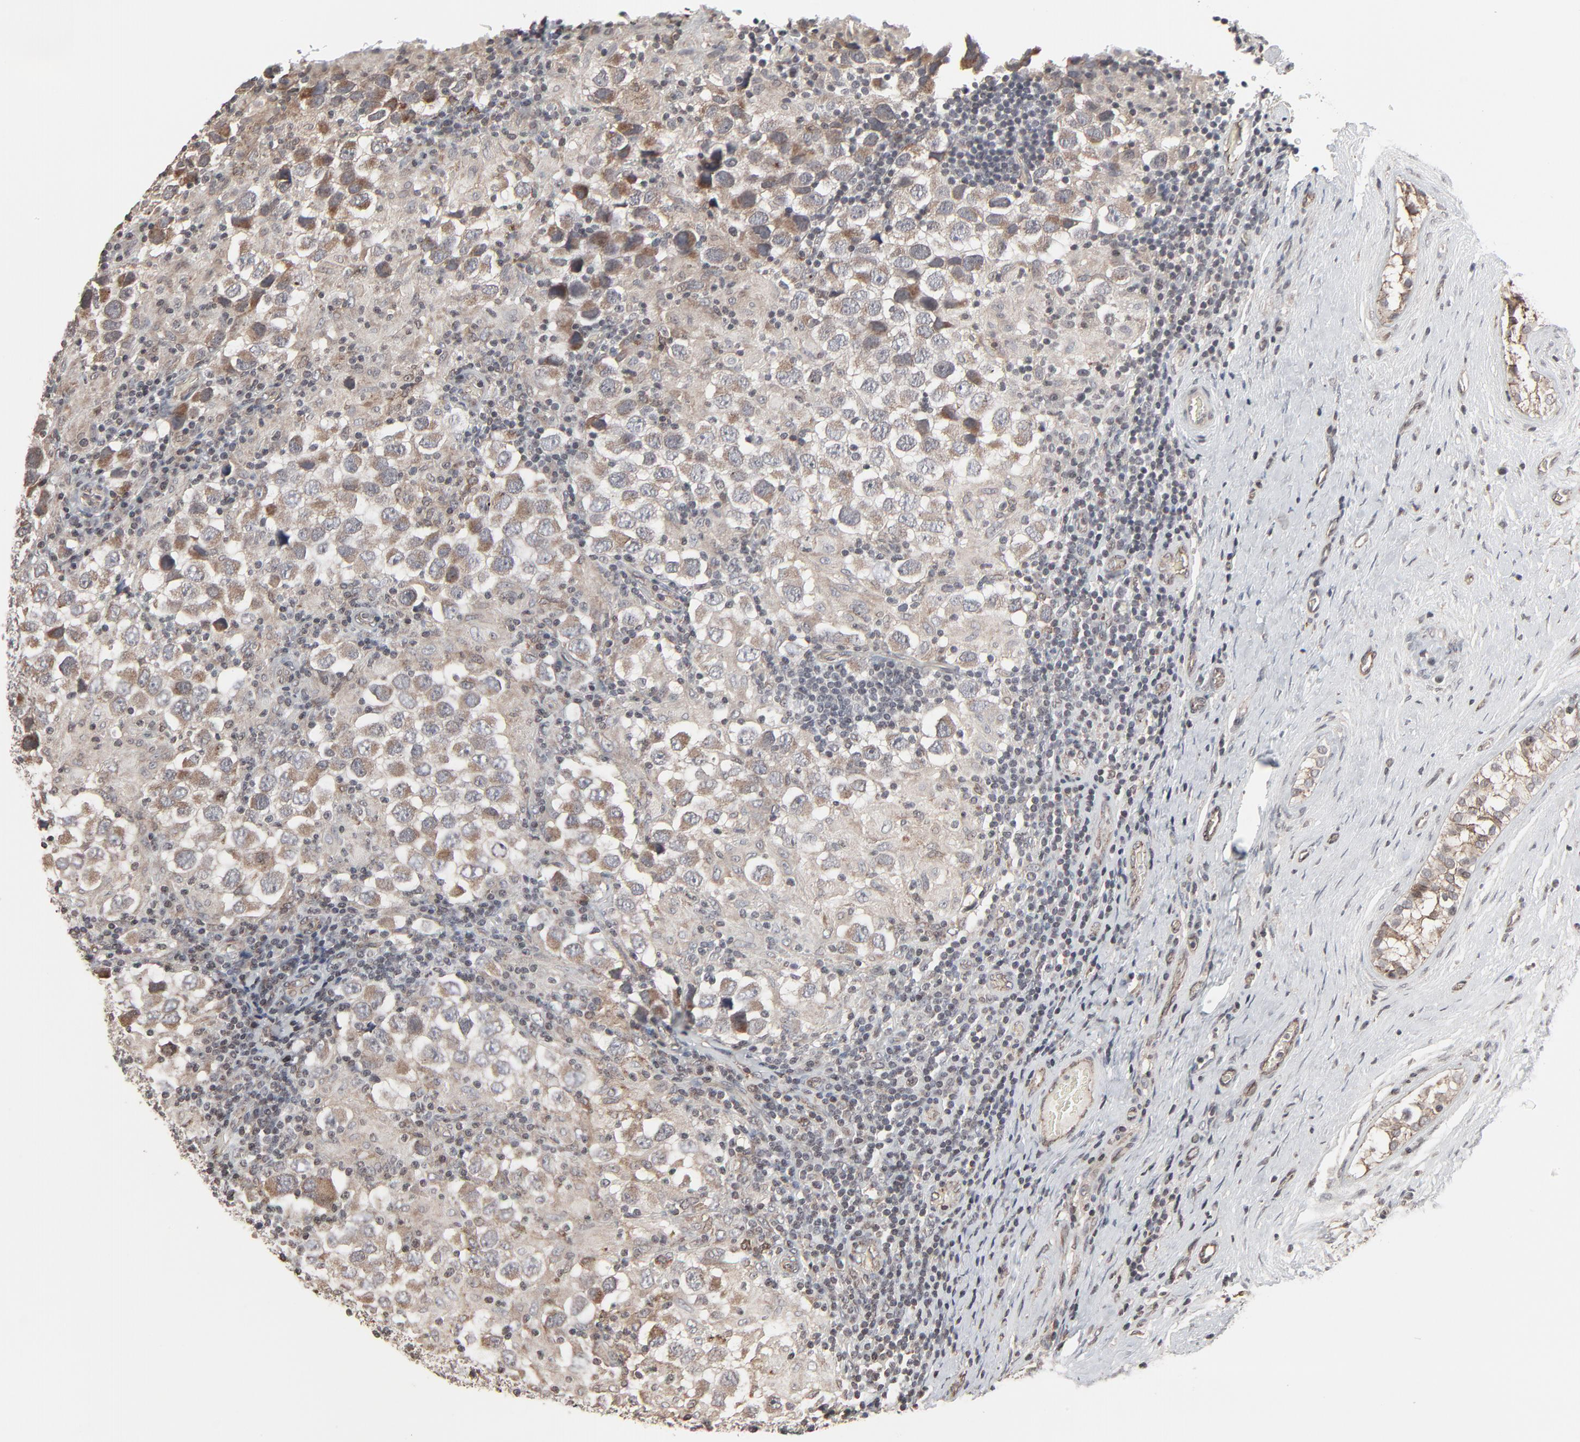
{"staining": {"intensity": "moderate", "quantity": "25%-75%", "location": "cytoplasmic/membranous"}, "tissue": "testis cancer", "cell_type": "Tumor cells", "image_type": "cancer", "snomed": [{"axis": "morphology", "description": "Carcinoma, Embryonal, NOS"}, {"axis": "topography", "description": "Testis"}], "caption": "An image showing moderate cytoplasmic/membranous positivity in approximately 25%-75% of tumor cells in testis cancer (embryonal carcinoma), as visualized by brown immunohistochemical staining.", "gene": "CTNND1", "patient": {"sex": "male", "age": 21}}